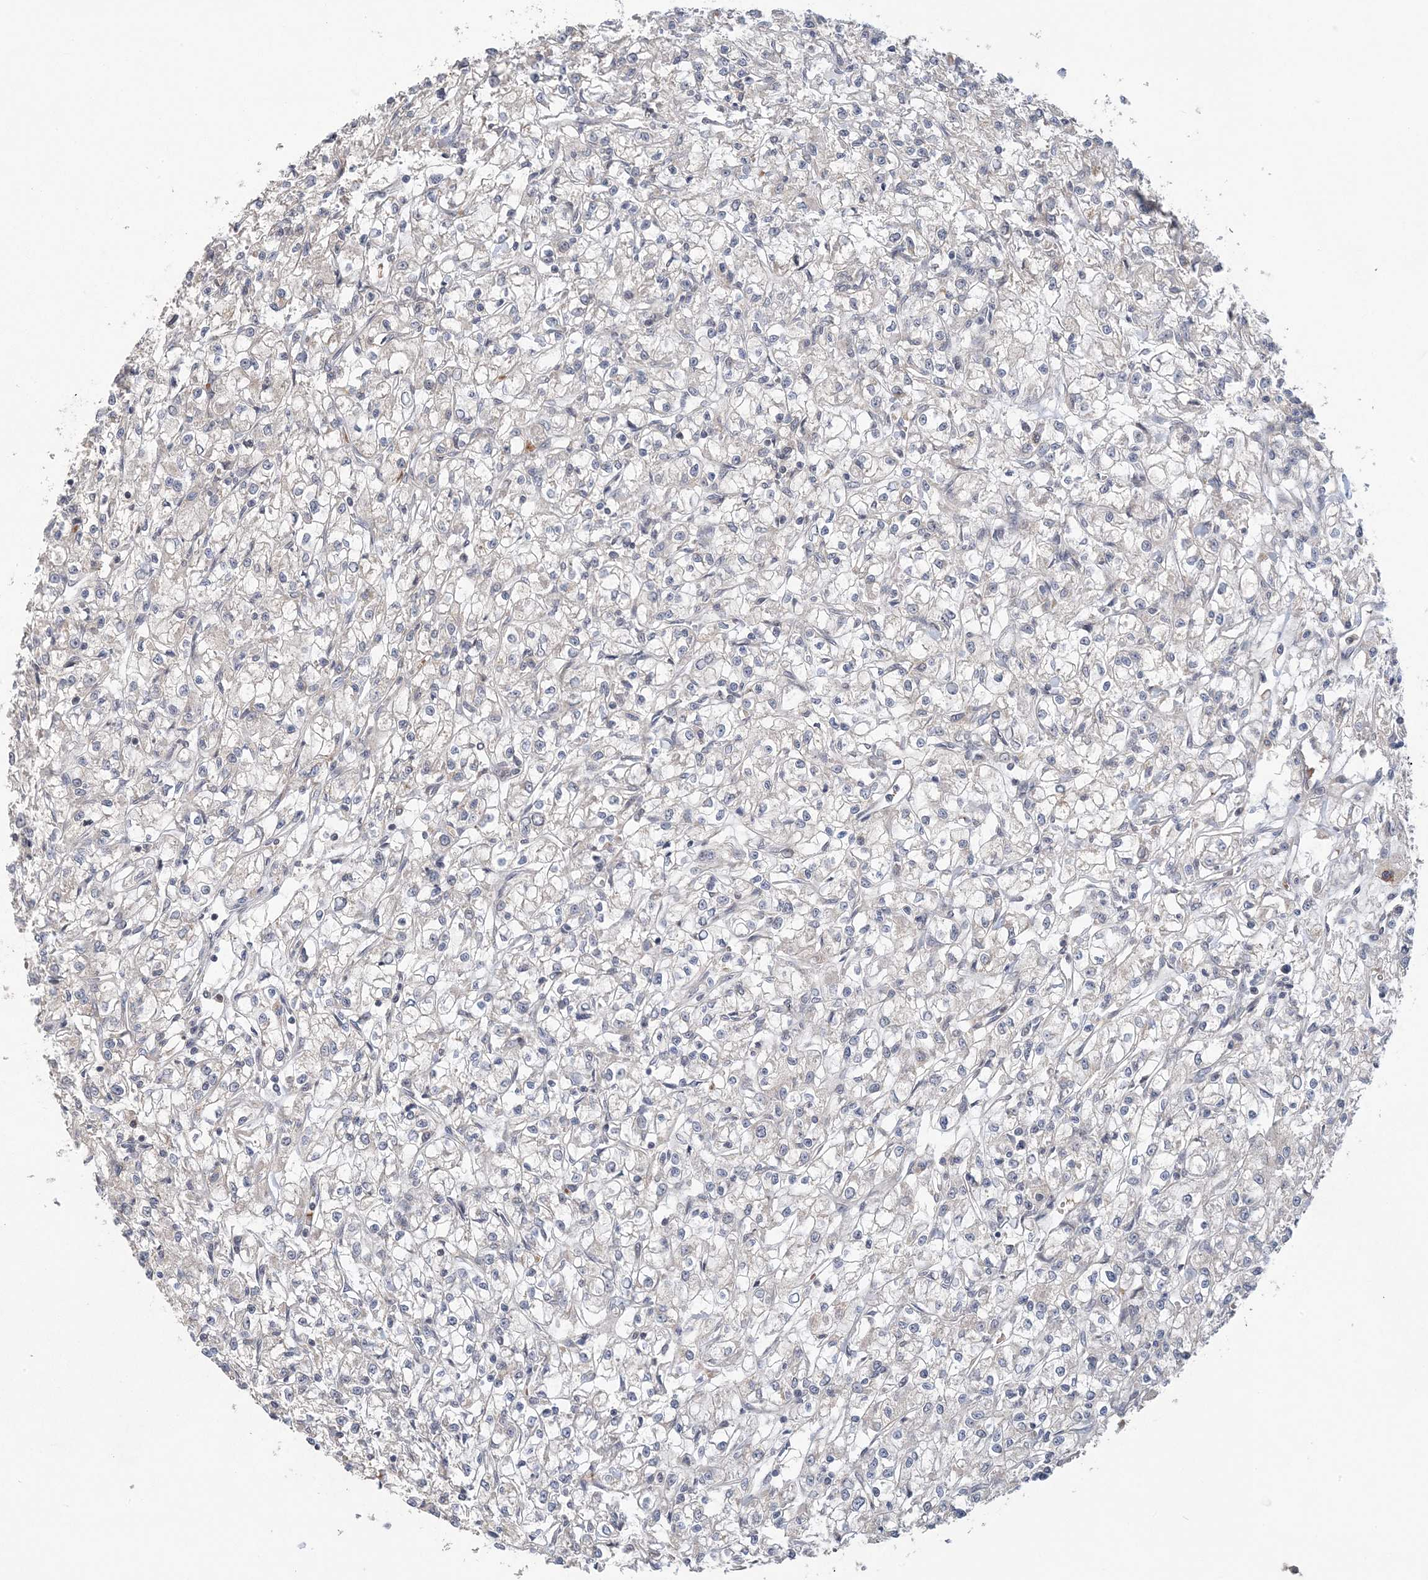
{"staining": {"intensity": "negative", "quantity": "none", "location": "none"}, "tissue": "renal cancer", "cell_type": "Tumor cells", "image_type": "cancer", "snomed": [{"axis": "morphology", "description": "Adenocarcinoma, NOS"}, {"axis": "topography", "description": "Kidney"}], "caption": "Renal adenocarcinoma was stained to show a protein in brown. There is no significant staining in tumor cells.", "gene": "ZBTB7A", "patient": {"sex": "female", "age": 59}}